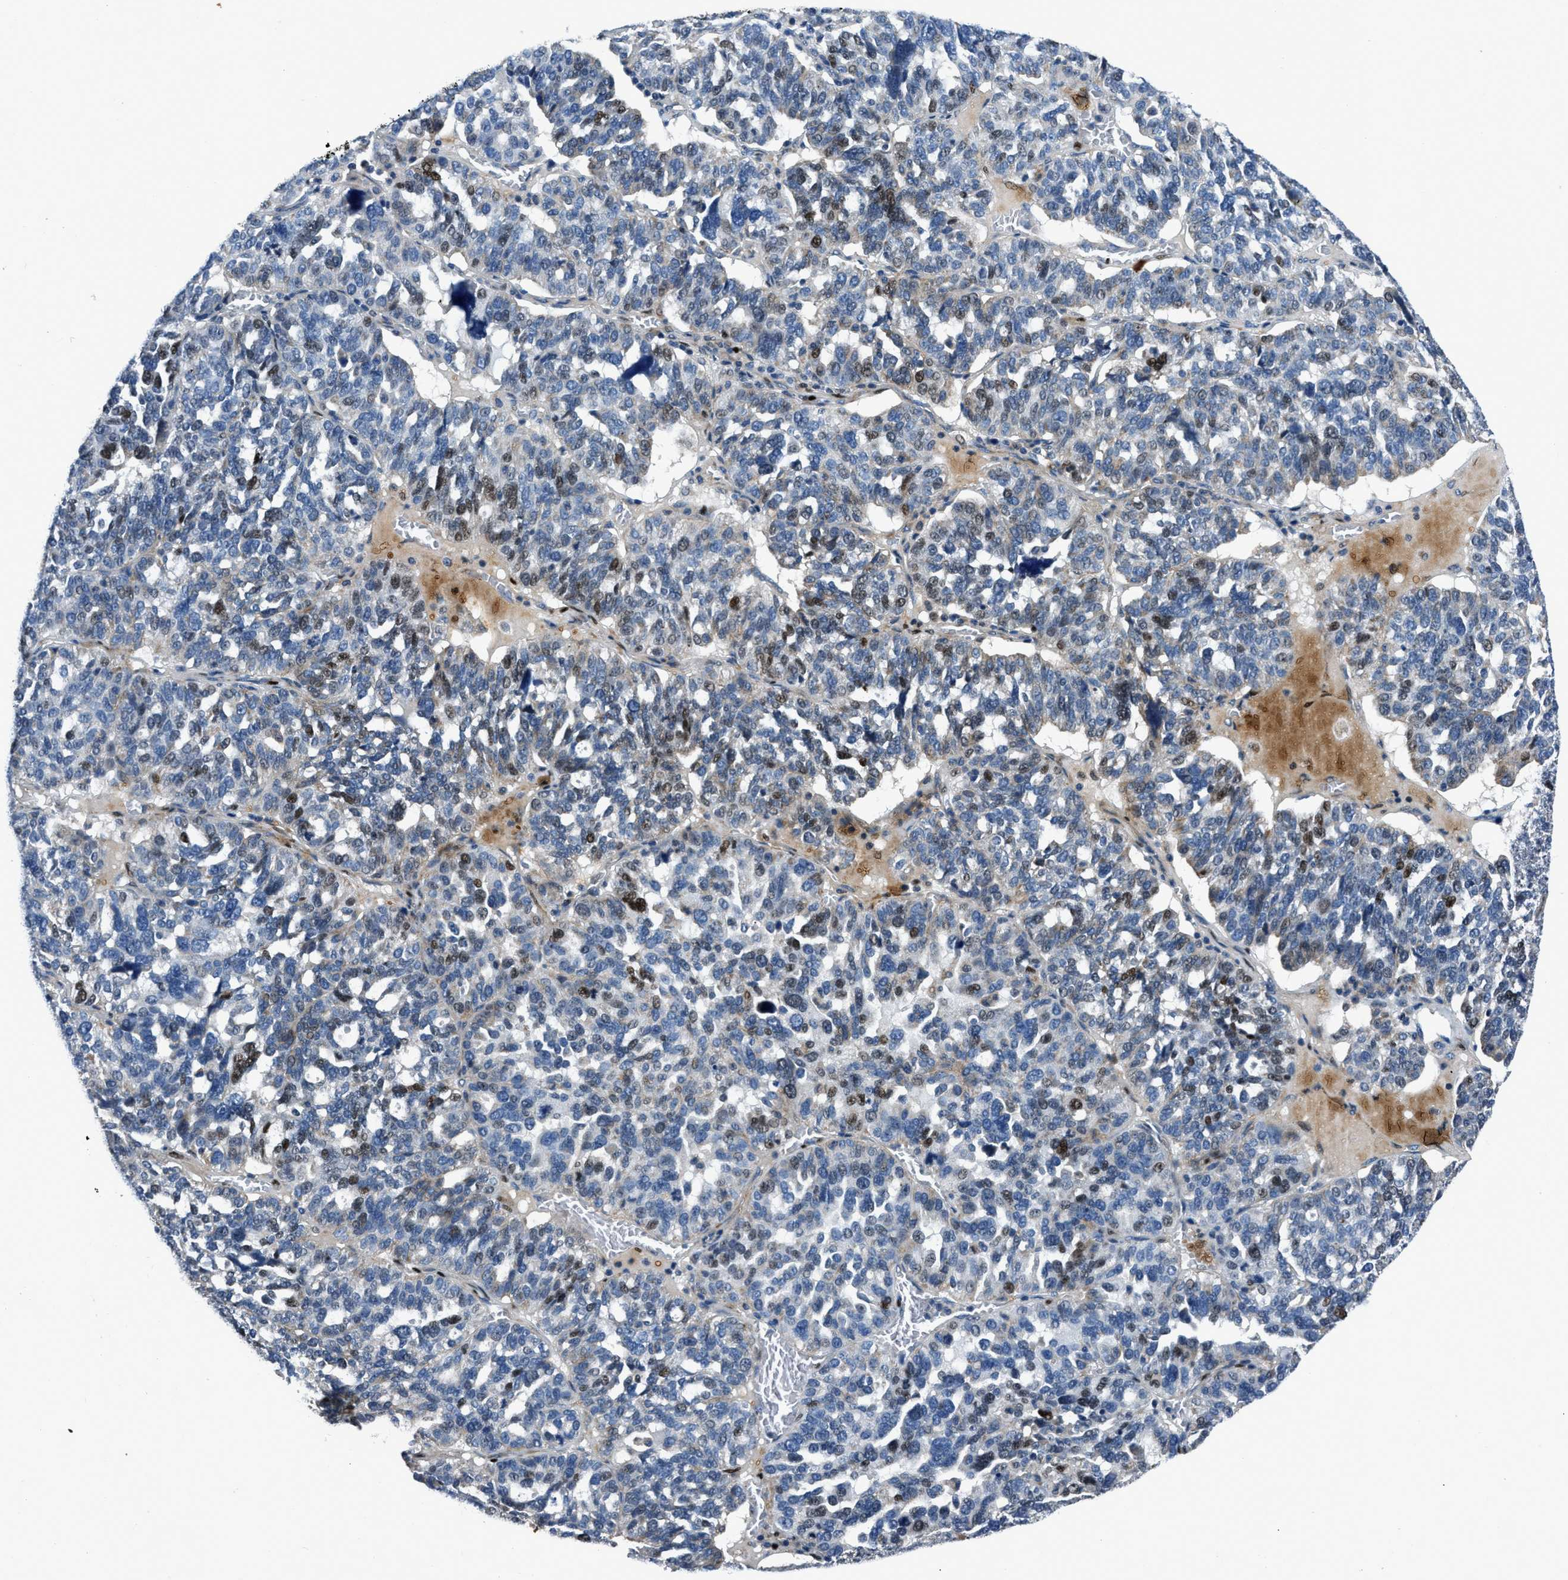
{"staining": {"intensity": "moderate", "quantity": "<25%", "location": "nuclear"}, "tissue": "ovarian cancer", "cell_type": "Tumor cells", "image_type": "cancer", "snomed": [{"axis": "morphology", "description": "Cystadenocarcinoma, serous, NOS"}, {"axis": "topography", "description": "Ovary"}], "caption": "Ovarian cancer (serous cystadenocarcinoma) was stained to show a protein in brown. There is low levels of moderate nuclear expression in about <25% of tumor cells. (brown staining indicates protein expression, while blue staining denotes nuclei).", "gene": "EGR1", "patient": {"sex": "female", "age": 59}}